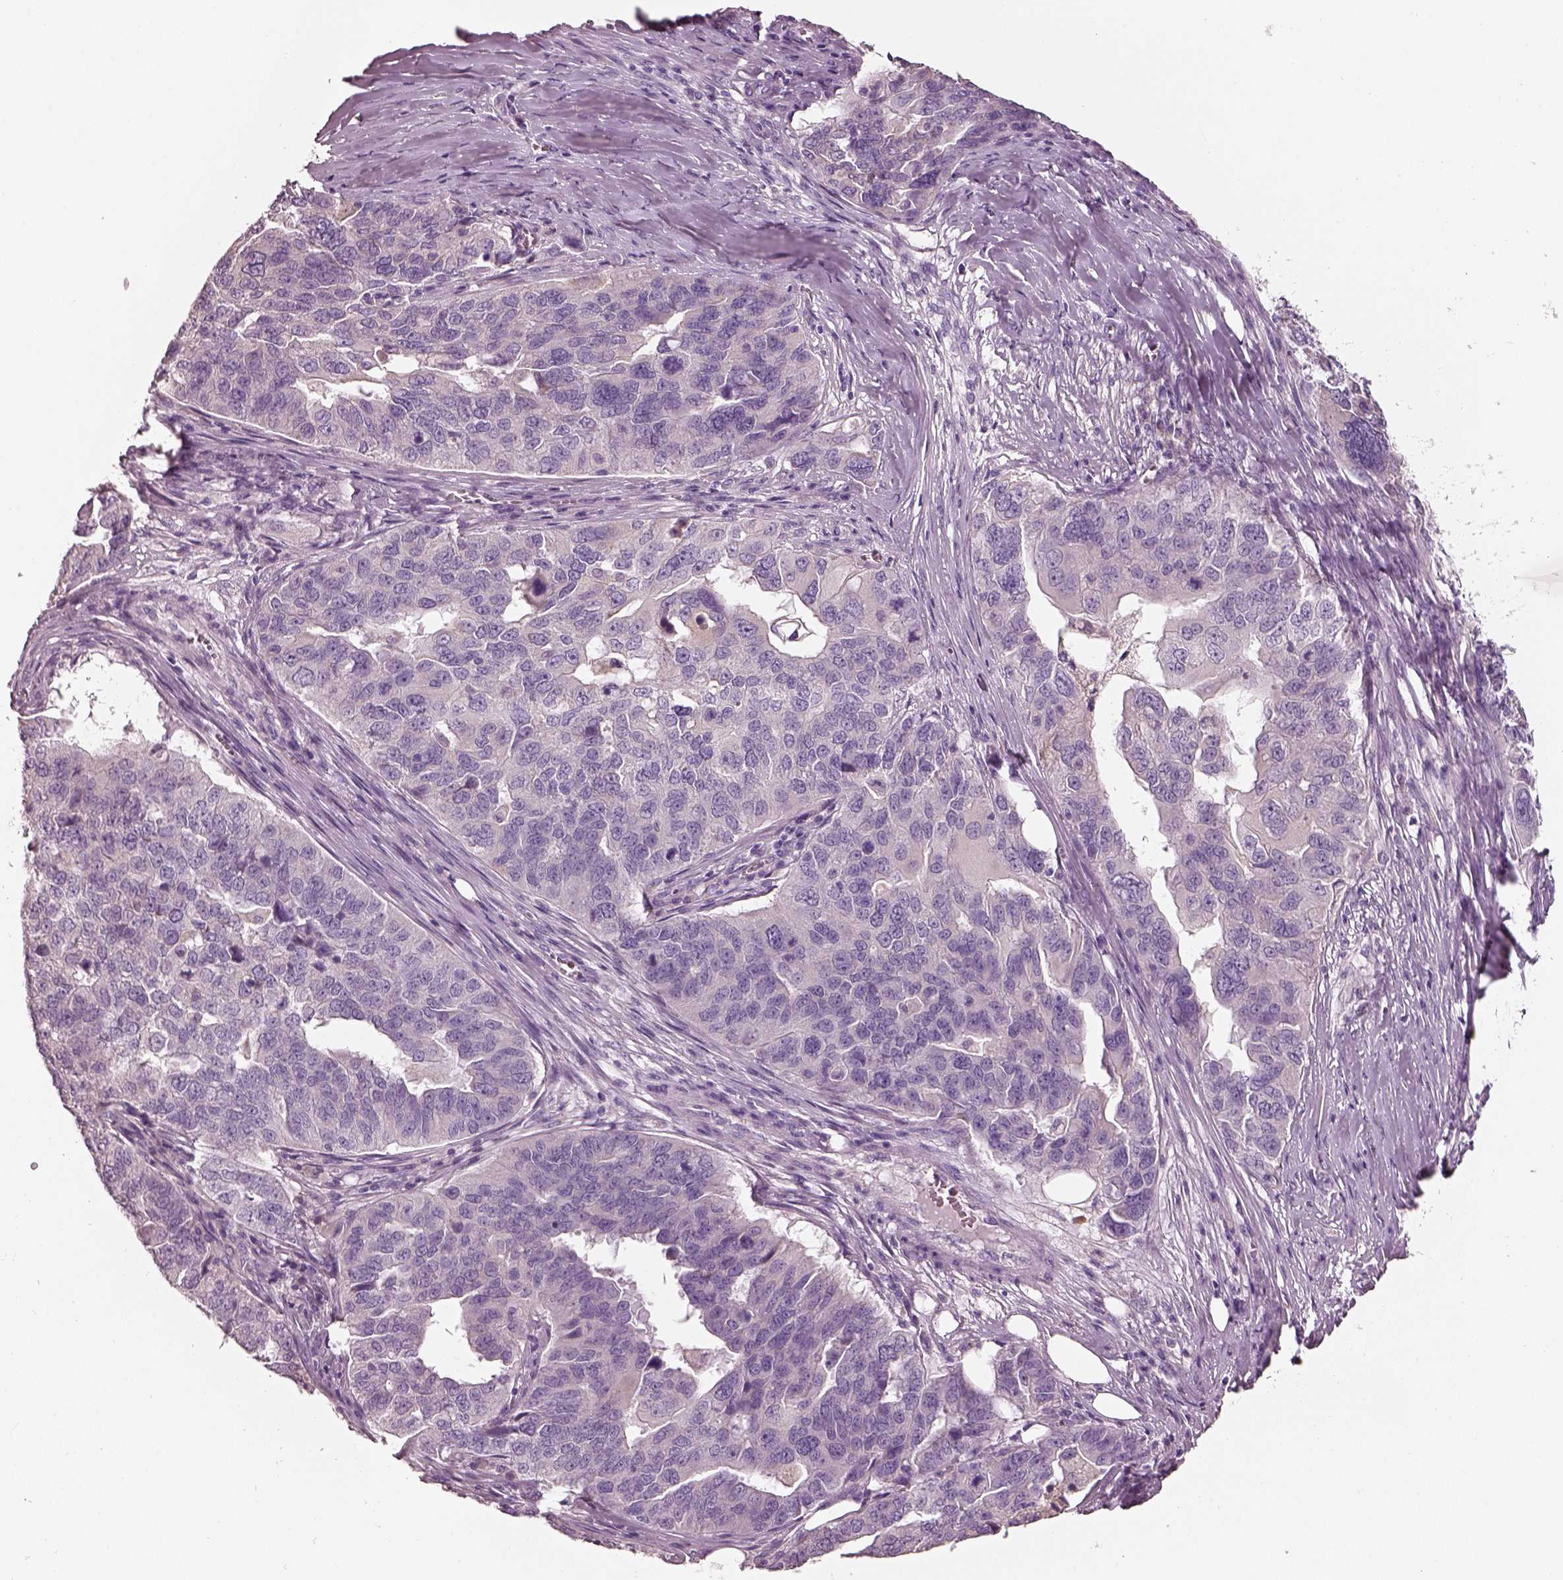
{"staining": {"intensity": "negative", "quantity": "none", "location": "none"}, "tissue": "ovarian cancer", "cell_type": "Tumor cells", "image_type": "cancer", "snomed": [{"axis": "morphology", "description": "Carcinoma, endometroid"}, {"axis": "topography", "description": "Soft tissue"}, {"axis": "topography", "description": "Ovary"}], "caption": "The micrograph exhibits no staining of tumor cells in ovarian cancer.", "gene": "PNOC", "patient": {"sex": "female", "age": 52}}